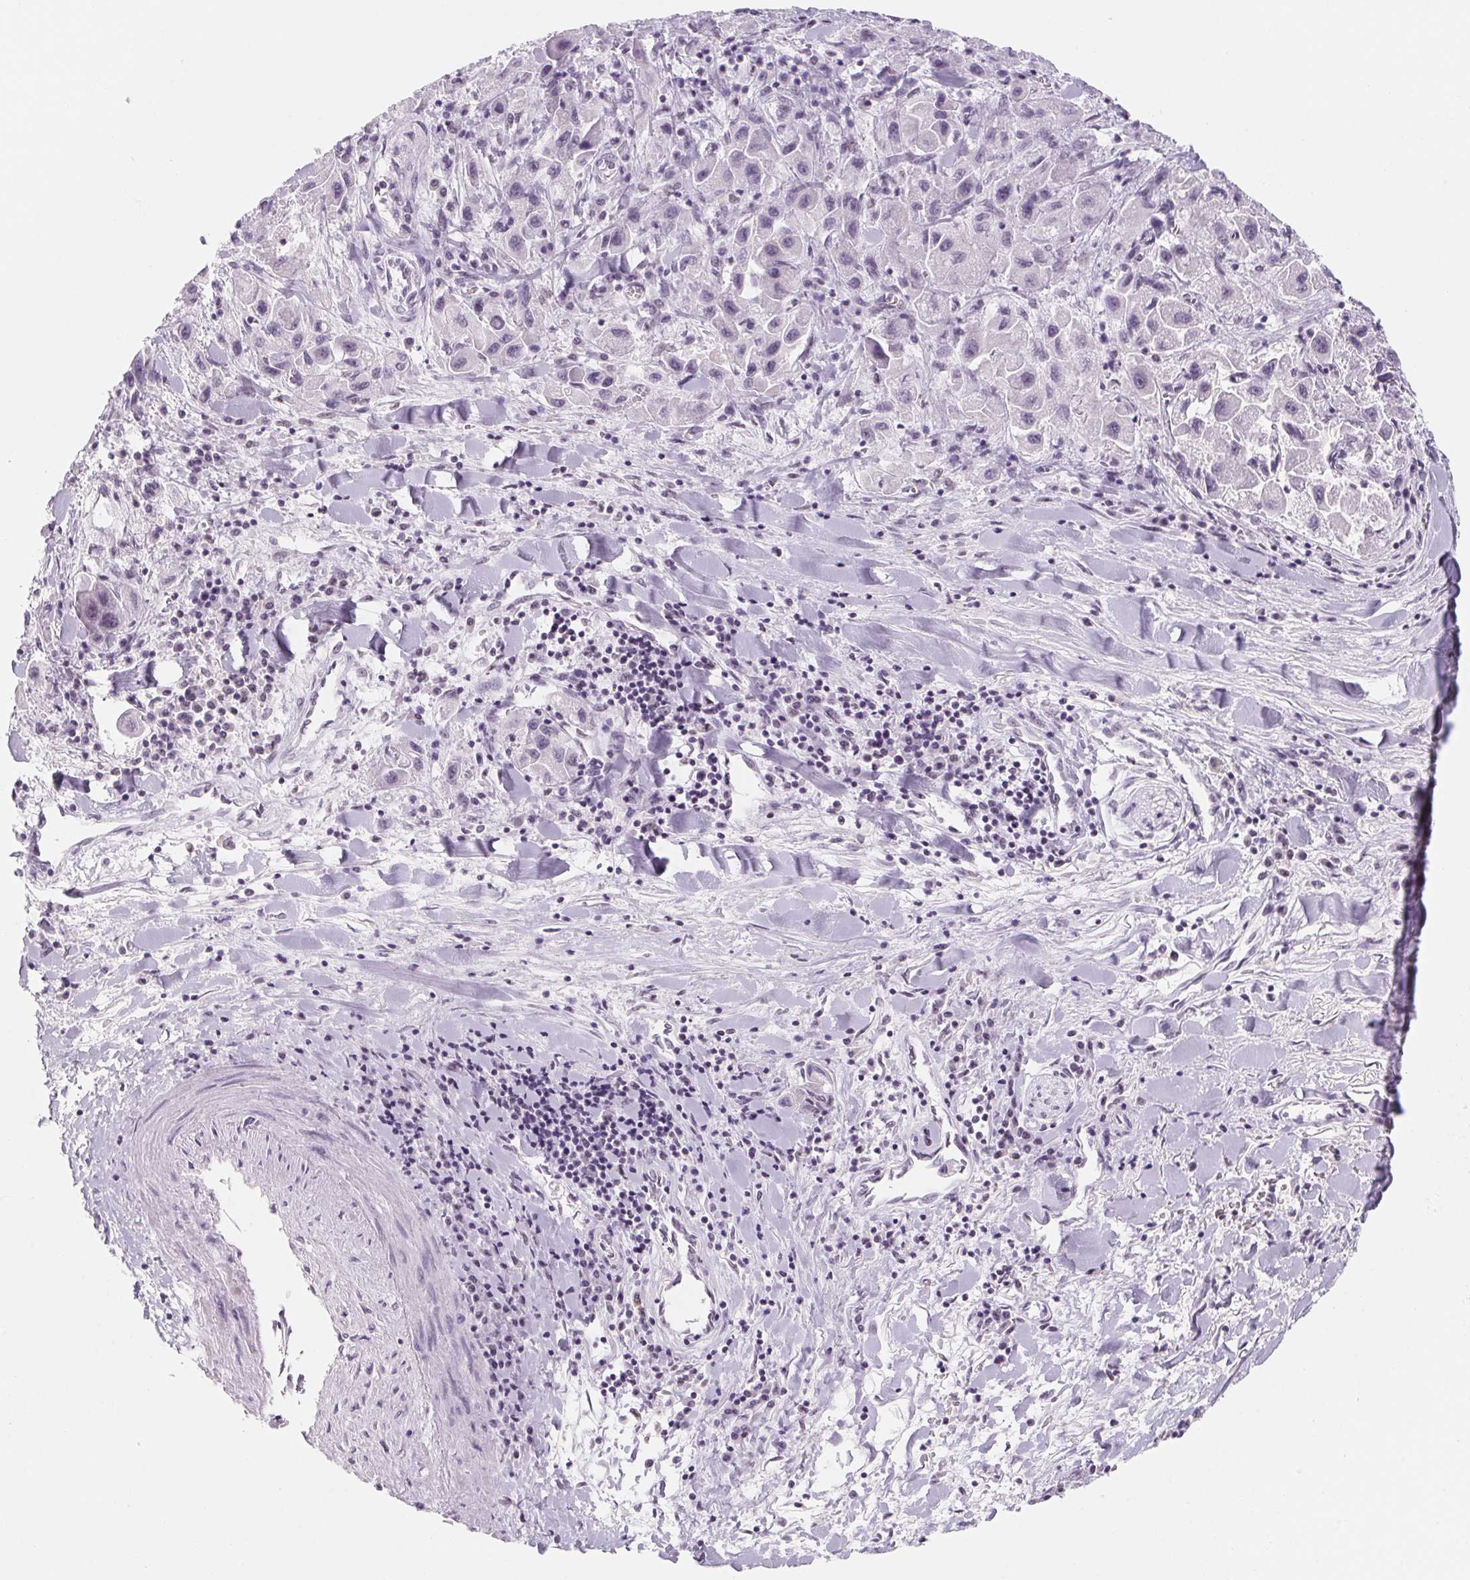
{"staining": {"intensity": "negative", "quantity": "none", "location": "none"}, "tissue": "liver cancer", "cell_type": "Tumor cells", "image_type": "cancer", "snomed": [{"axis": "morphology", "description": "Carcinoma, Hepatocellular, NOS"}, {"axis": "topography", "description": "Liver"}], "caption": "This is an immunohistochemistry (IHC) micrograph of human hepatocellular carcinoma (liver). There is no positivity in tumor cells.", "gene": "ZIC4", "patient": {"sex": "male", "age": 24}}